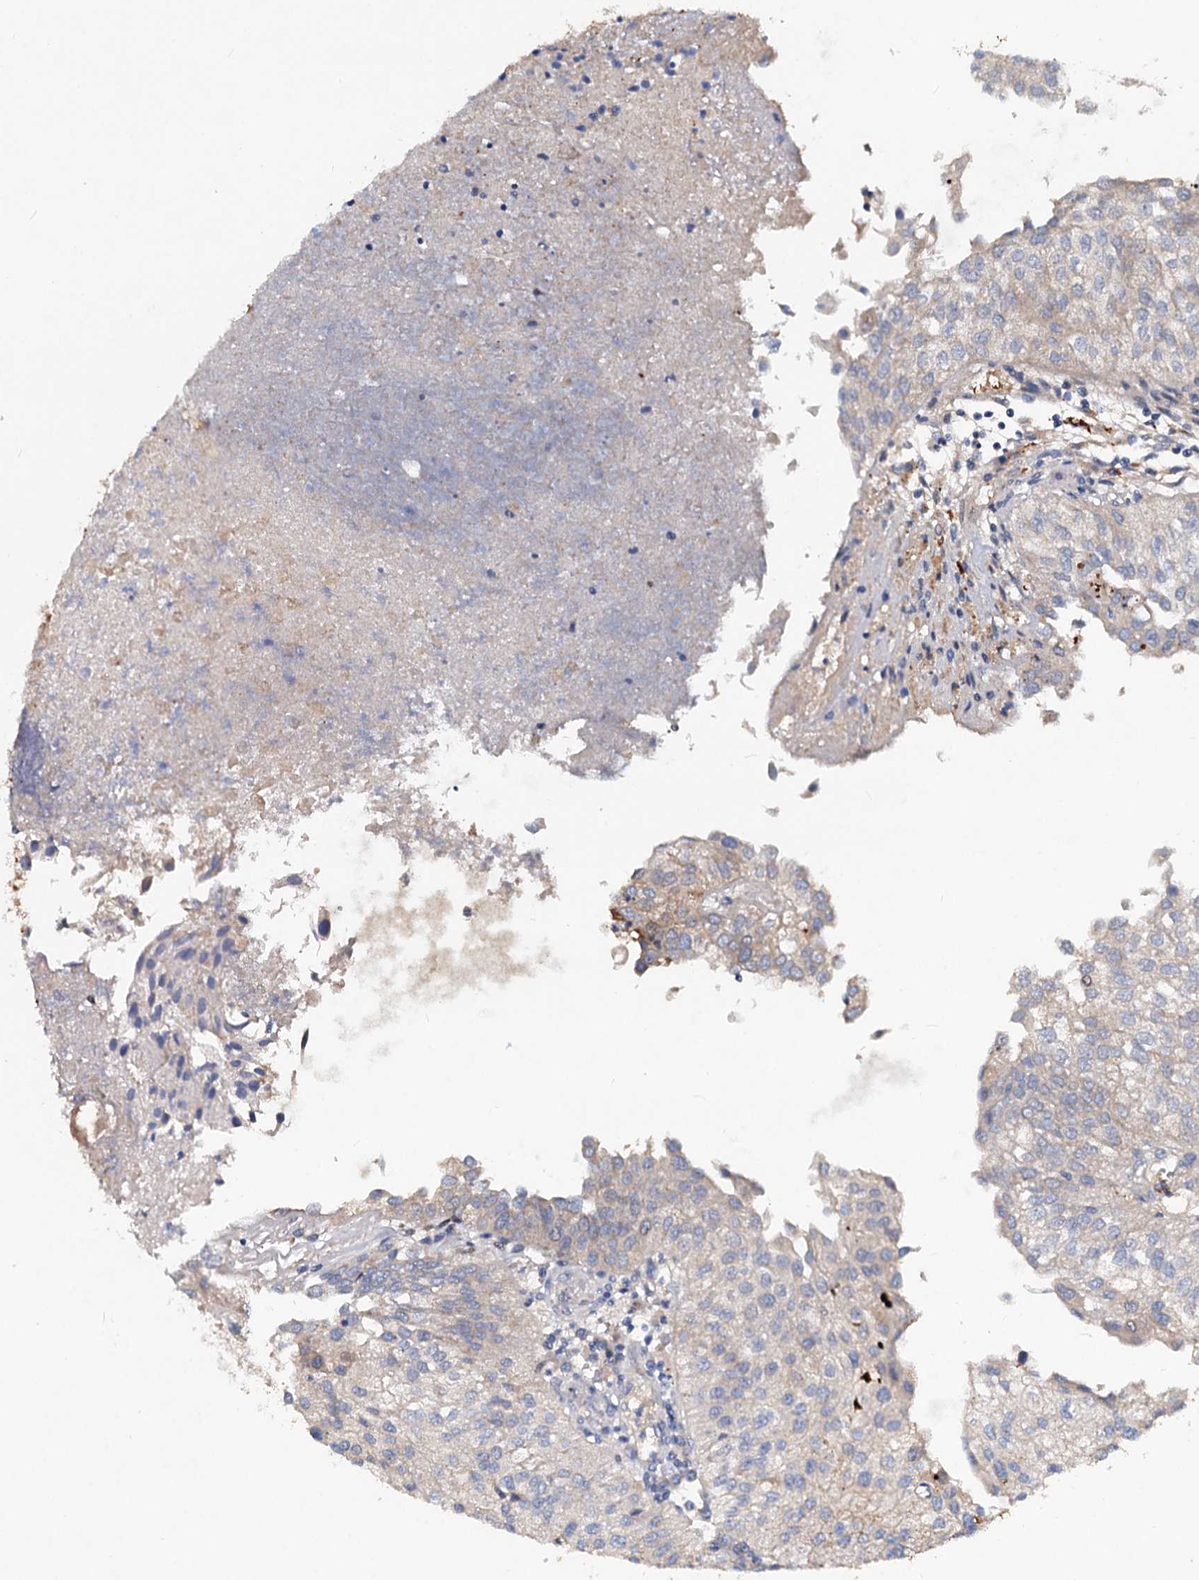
{"staining": {"intensity": "moderate", "quantity": "<25%", "location": "cytoplasmic/membranous"}, "tissue": "urothelial cancer", "cell_type": "Tumor cells", "image_type": "cancer", "snomed": [{"axis": "morphology", "description": "Urothelial carcinoma, Low grade"}, {"axis": "topography", "description": "Urinary bladder"}], "caption": "Immunohistochemical staining of human urothelial cancer reveals moderate cytoplasmic/membranous protein positivity in about <25% of tumor cells. (Brightfield microscopy of DAB IHC at high magnification).", "gene": "CHRD", "patient": {"sex": "female", "age": 89}}